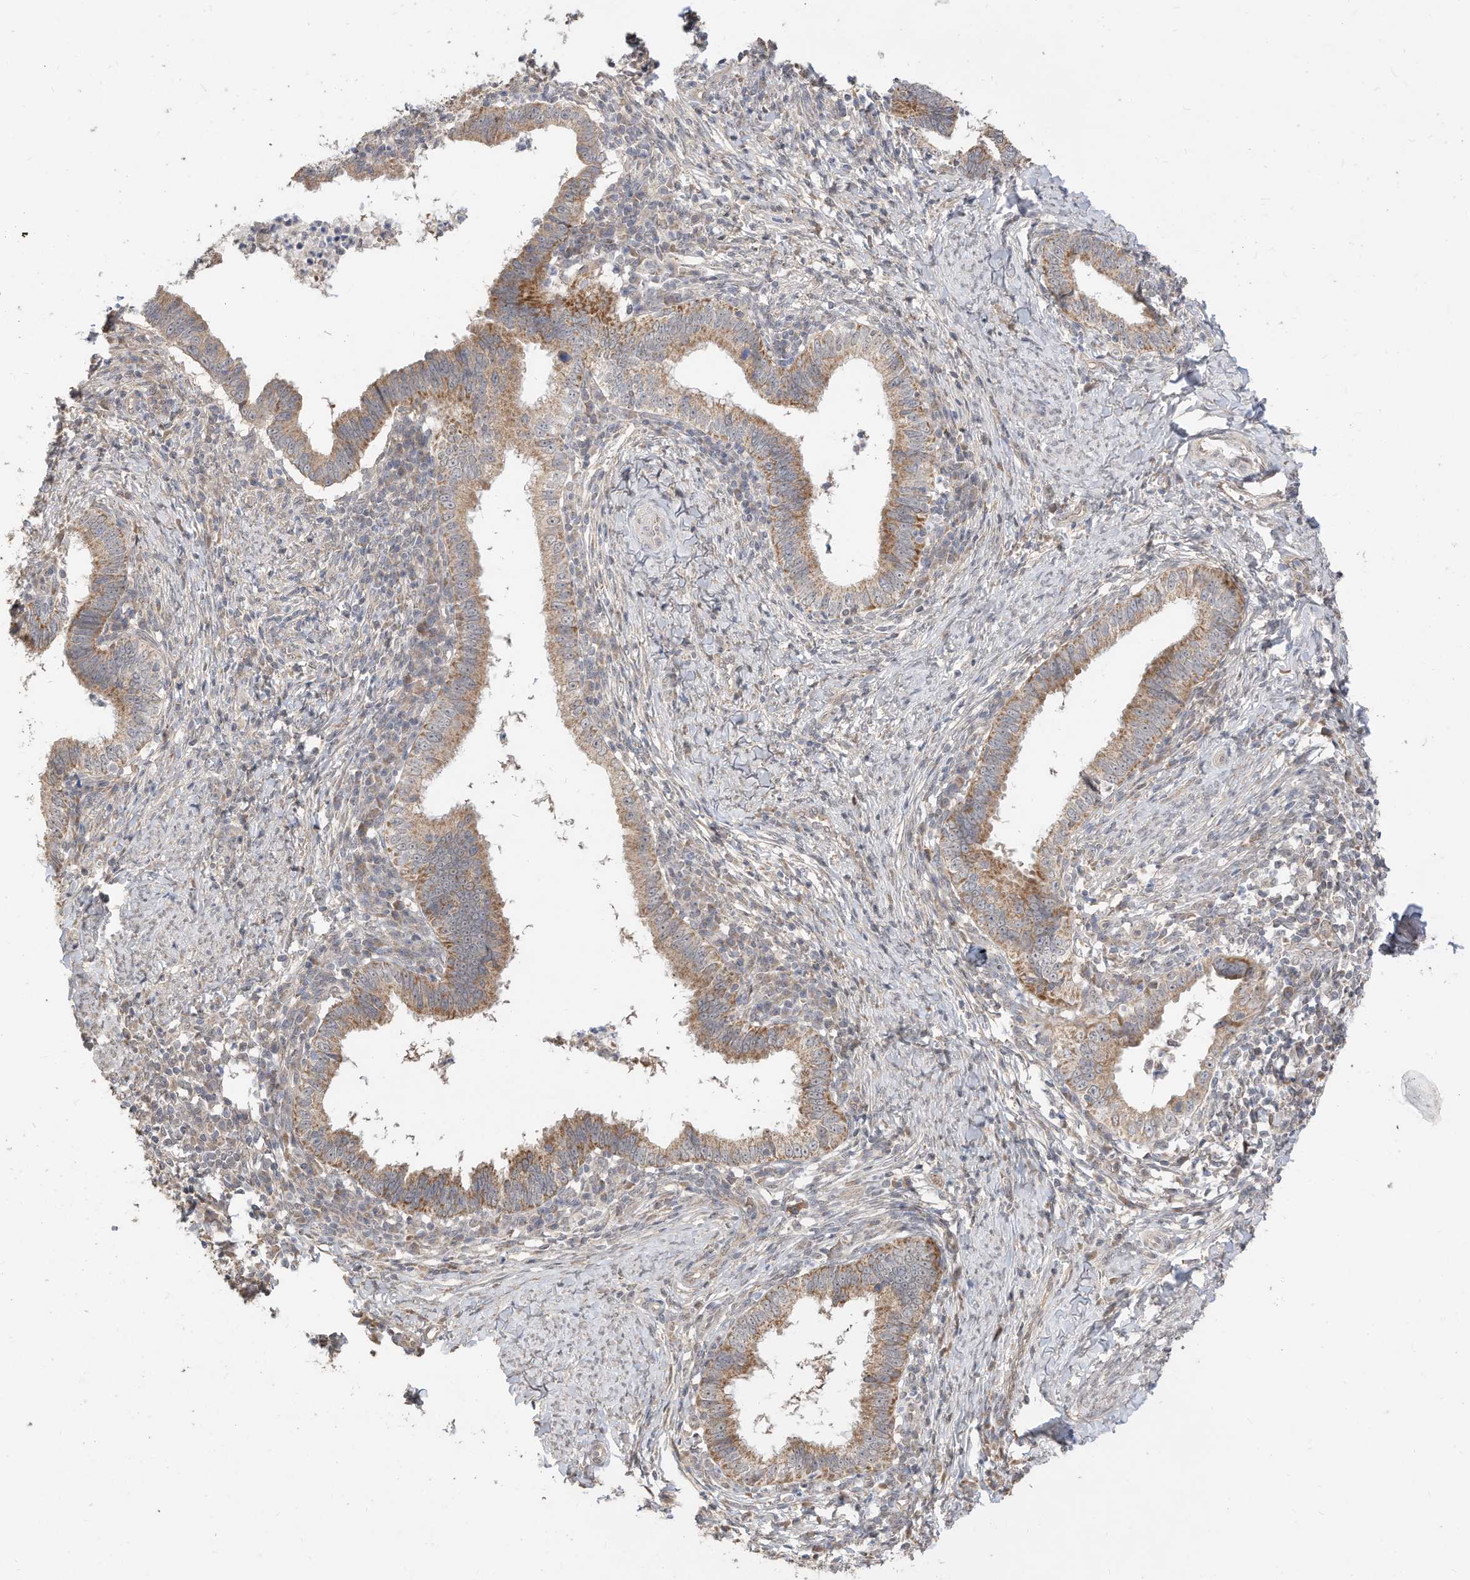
{"staining": {"intensity": "moderate", "quantity": "25%-75%", "location": "cytoplasmic/membranous"}, "tissue": "cervical cancer", "cell_type": "Tumor cells", "image_type": "cancer", "snomed": [{"axis": "morphology", "description": "Adenocarcinoma, NOS"}, {"axis": "topography", "description": "Cervix"}], "caption": "Protein analysis of adenocarcinoma (cervical) tissue shows moderate cytoplasmic/membranous positivity in about 25%-75% of tumor cells.", "gene": "CAGE1", "patient": {"sex": "female", "age": 36}}